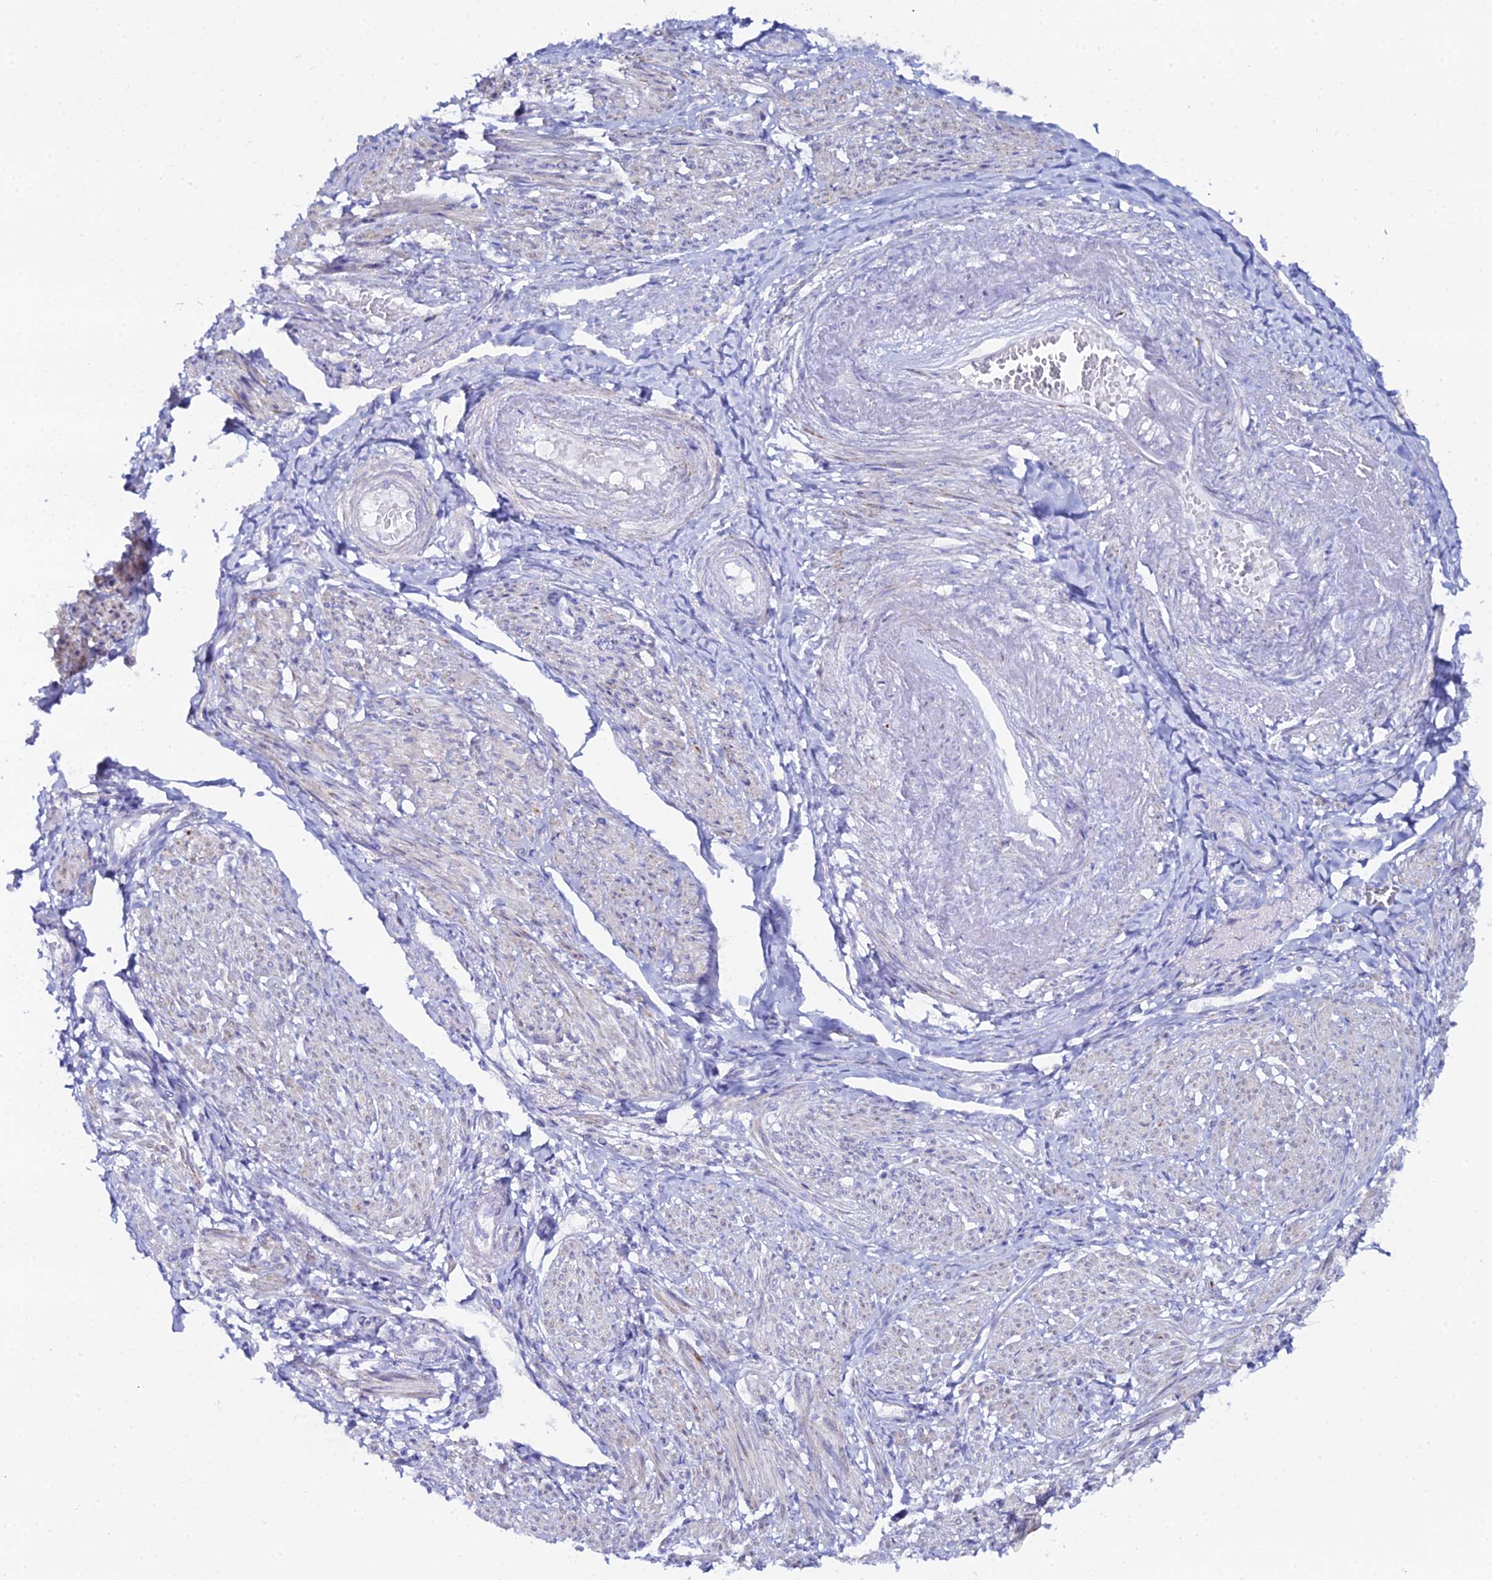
{"staining": {"intensity": "negative", "quantity": "none", "location": "none"}, "tissue": "smooth muscle", "cell_type": "Smooth muscle cells", "image_type": "normal", "snomed": [{"axis": "morphology", "description": "Normal tissue, NOS"}, {"axis": "topography", "description": "Smooth muscle"}], "caption": "IHC of normal human smooth muscle exhibits no positivity in smooth muscle cells. The staining was performed using DAB (3,3'-diaminobenzidine) to visualize the protein expression in brown, while the nuclei were stained in blue with hematoxylin (Magnification: 20x).", "gene": "DHX34", "patient": {"sex": "female", "age": 39}}